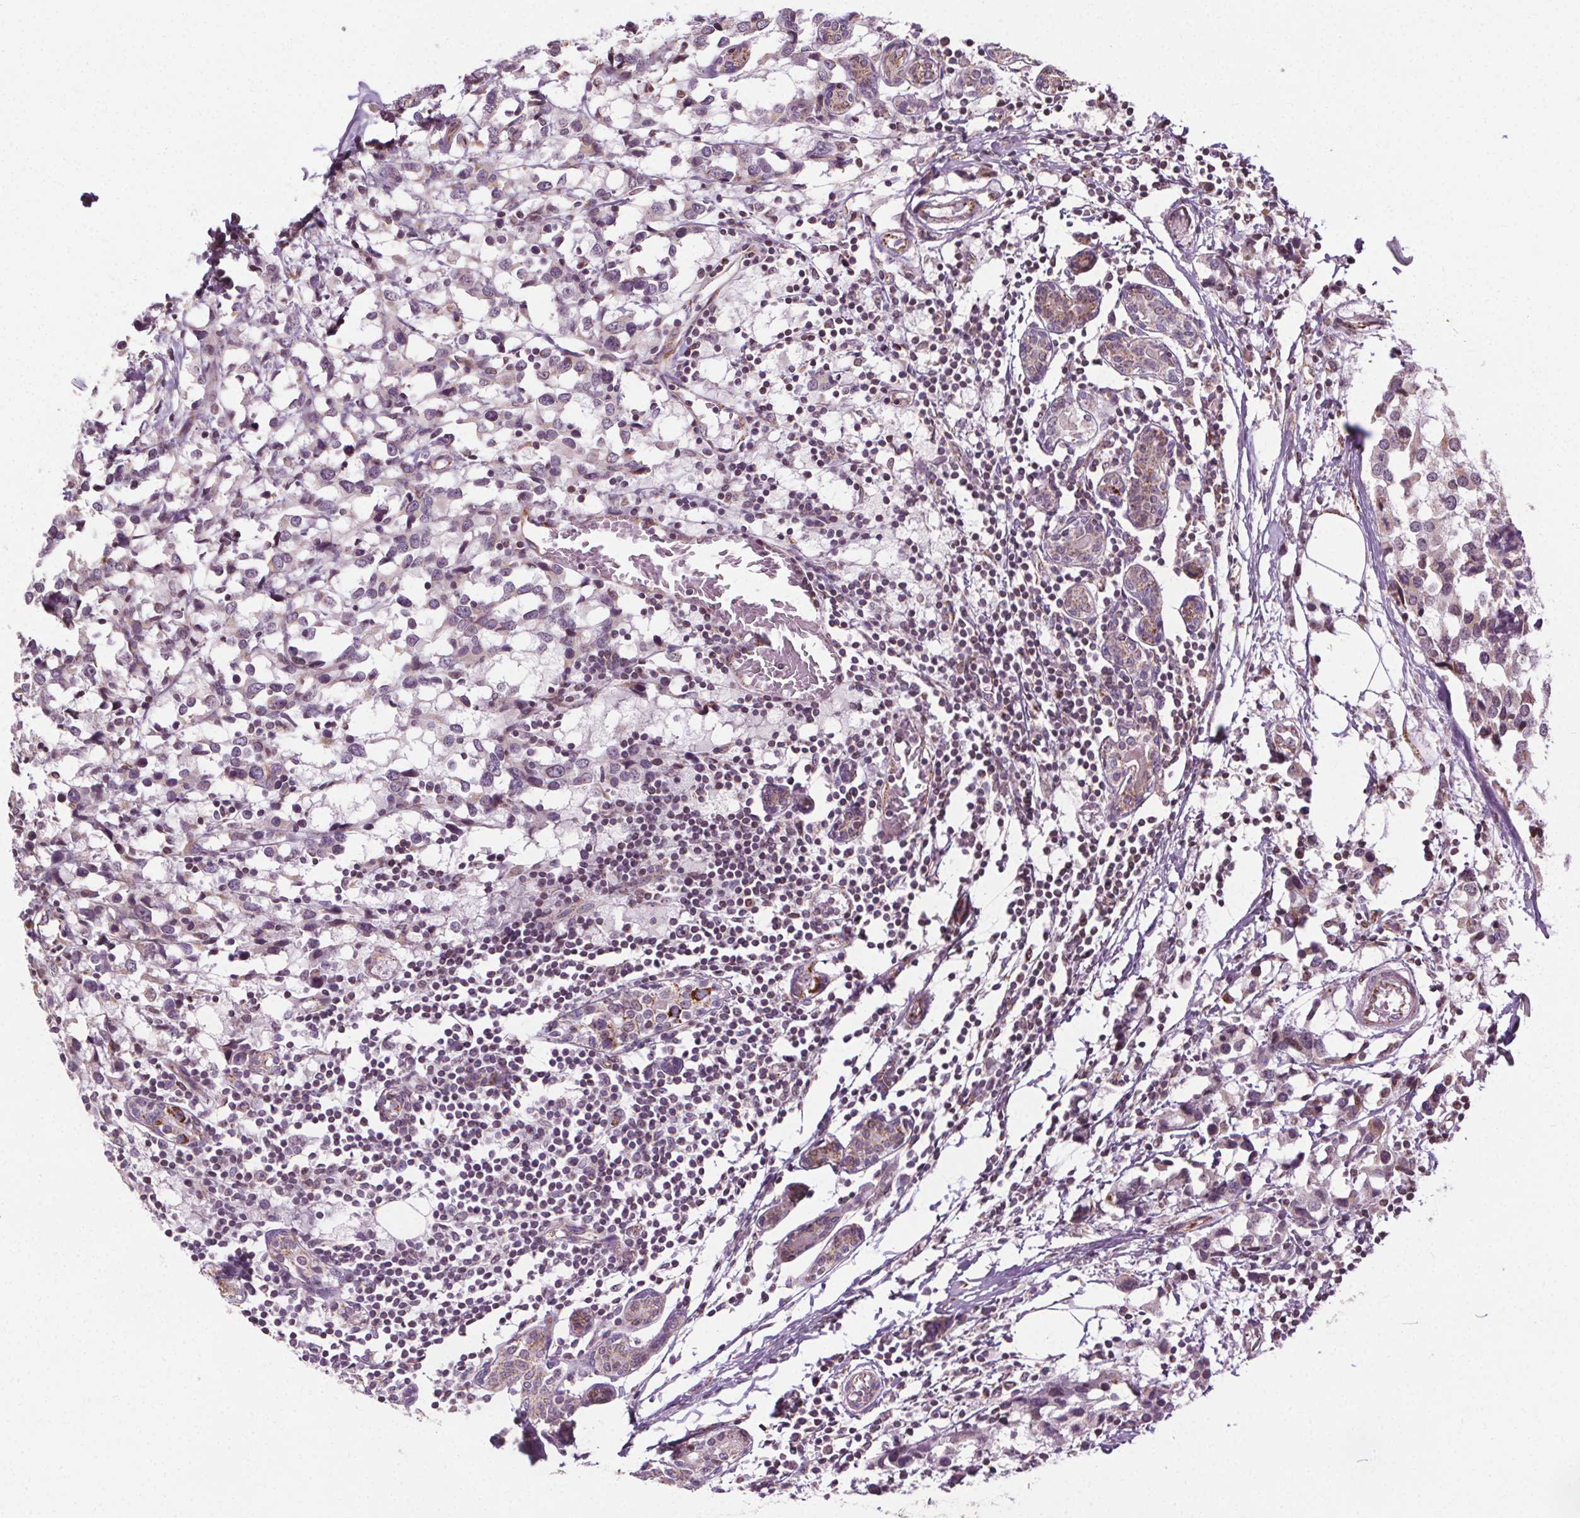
{"staining": {"intensity": "negative", "quantity": "none", "location": "none"}, "tissue": "breast cancer", "cell_type": "Tumor cells", "image_type": "cancer", "snomed": [{"axis": "morphology", "description": "Lobular carcinoma"}, {"axis": "topography", "description": "Breast"}], "caption": "Immunohistochemistry (IHC) histopathology image of neoplastic tissue: lobular carcinoma (breast) stained with DAB displays no significant protein expression in tumor cells. The staining is performed using DAB brown chromogen with nuclei counter-stained in using hematoxylin.", "gene": "LFNG", "patient": {"sex": "female", "age": 59}}